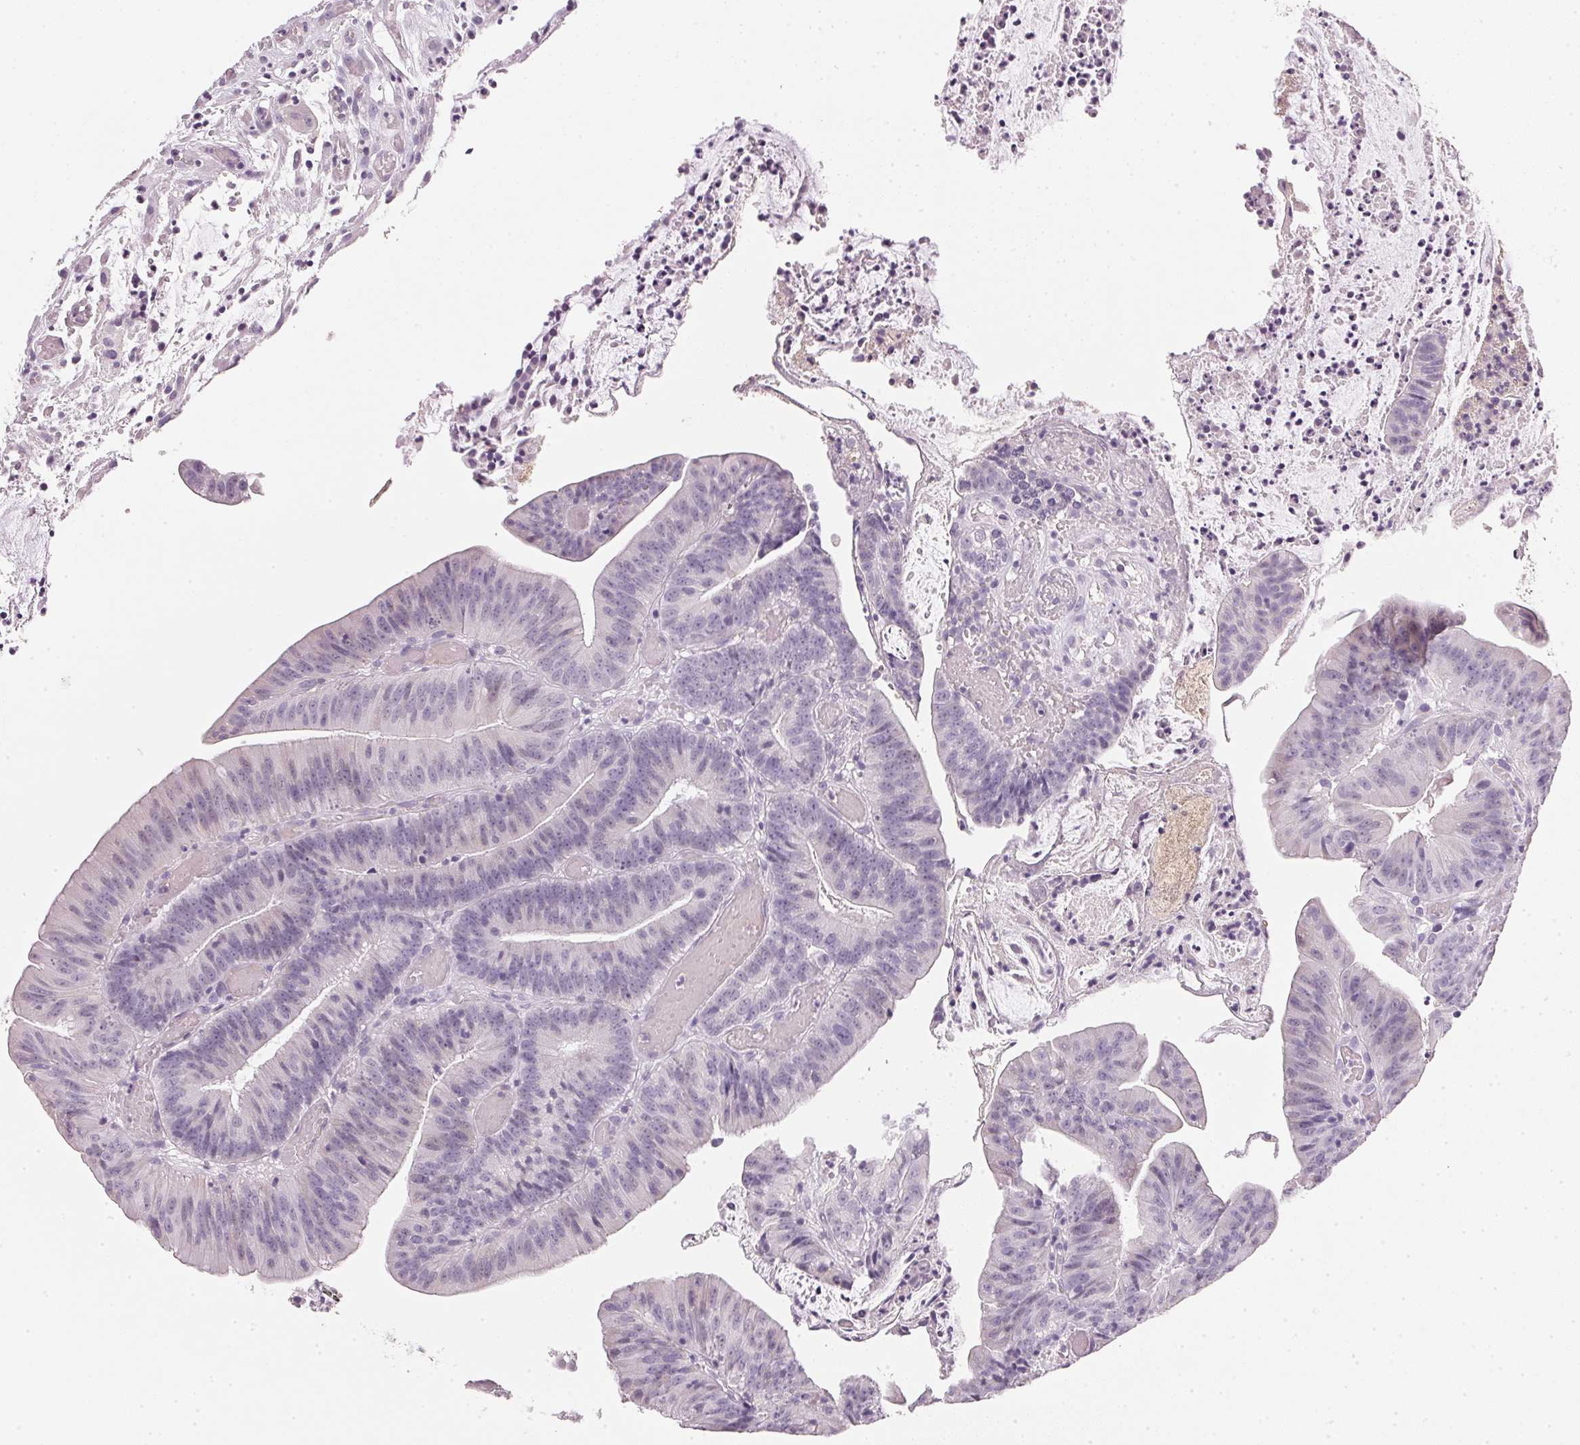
{"staining": {"intensity": "negative", "quantity": "none", "location": "none"}, "tissue": "colorectal cancer", "cell_type": "Tumor cells", "image_type": "cancer", "snomed": [{"axis": "morphology", "description": "Adenocarcinoma, NOS"}, {"axis": "topography", "description": "Colon"}], "caption": "High power microscopy image of an immunohistochemistry (IHC) photomicrograph of colorectal adenocarcinoma, revealing no significant positivity in tumor cells.", "gene": "IGFBP1", "patient": {"sex": "female", "age": 78}}